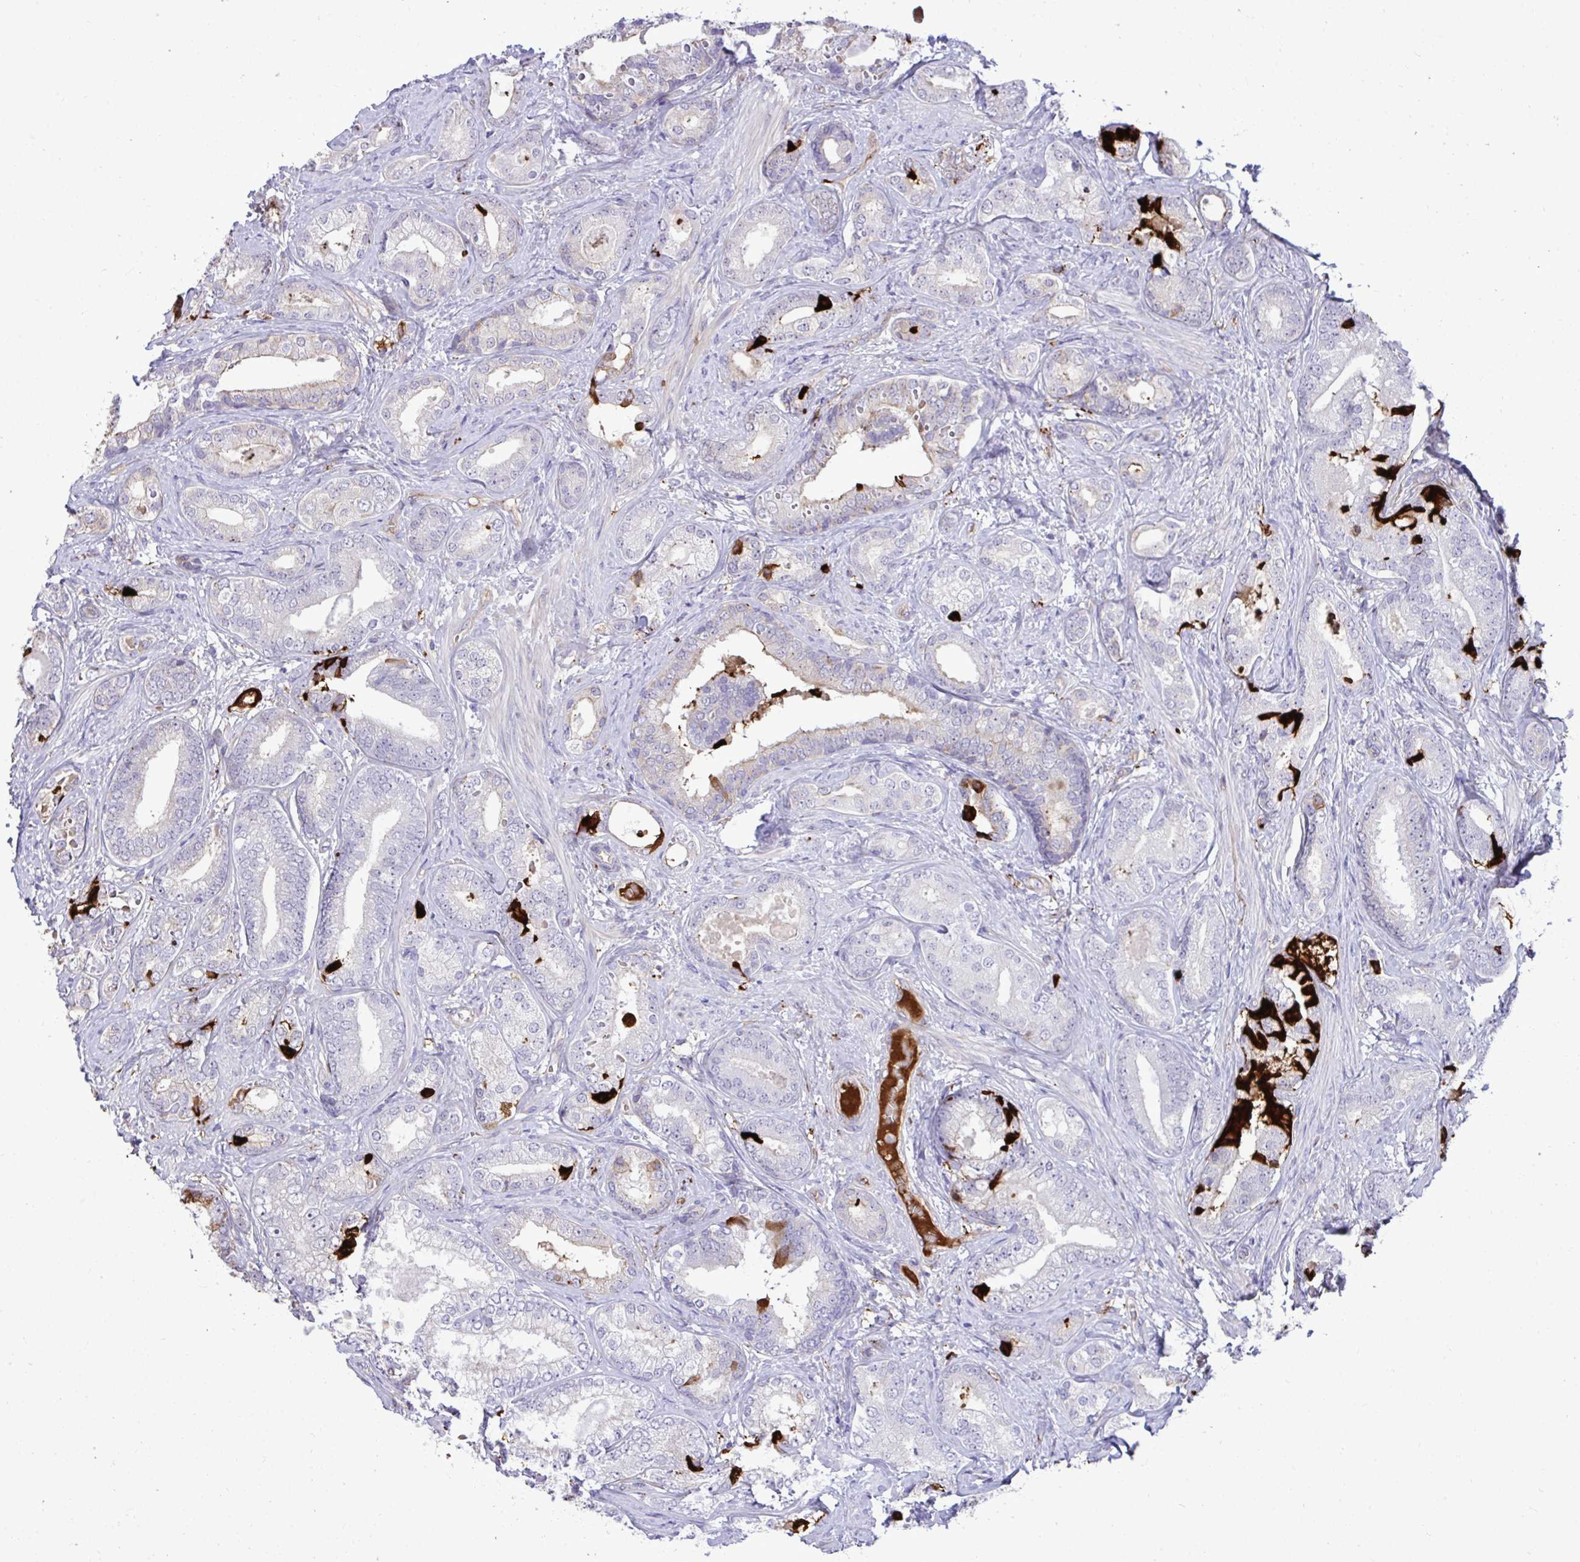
{"staining": {"intensity": "moderate", "quantity": "<25%", "location": "cytoplasmic/membranous"}, "tissue": "prostate cancer", "cell_type": "Tumor cells", "image_type": "cancer", "snomed": [{"axis": "morphology", "description": "Adenocarcinoma, High grade"}, {"axis": "topography", "description": "Prostate"}], "caption": "Moderate cytoplasmic/membranous protein staining is present in about <25% of tumor cells in high-grade adenocarcinoma (prostate). Nuclei are stained in blue.", "gene": "F2", "patient": {"sex": "male", "age": 62}}